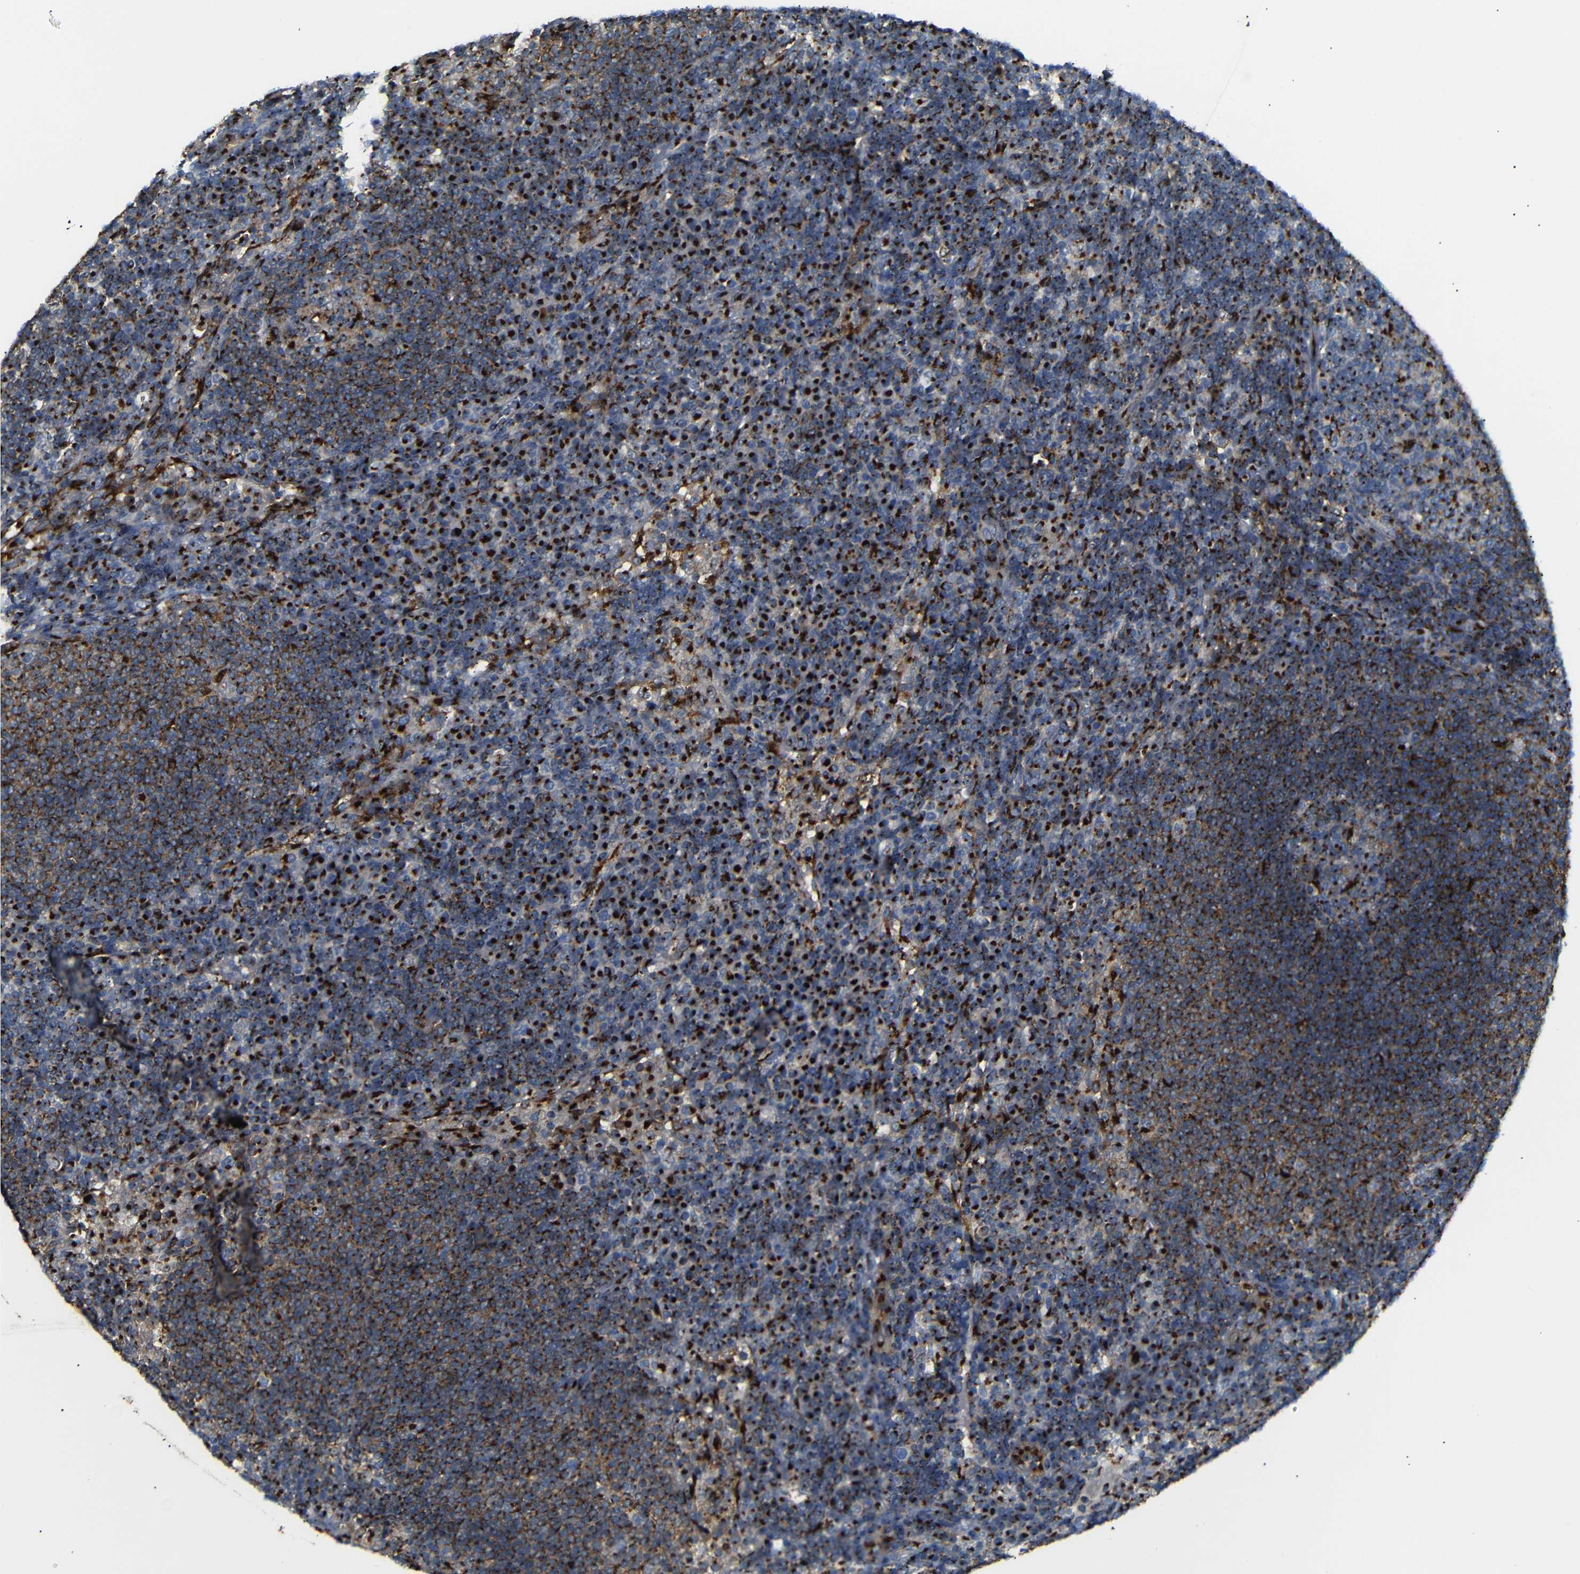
{"staining": {"intensity": "strong", "quantity": ">75%", "location": "cytoplasmic/membranous"}, "tissue": "lymph node", "cell_type": "Germinal center cells", "image_type": "normal", "snomed": [{"axis": "morphology", "description": "Normal tissue, NOS"}, {"axis": "topography", "description": "Lymph node"}], "caption": "A high amount of strong cytoplasmic/membranous positivity is seen in about >75% of germinal center cells in benign lymph node. (Brightfield microscopy of DAB IHC at high magnification).", "gene": "TGOLN2", "patient": {"sex": "female", "age": 53}}